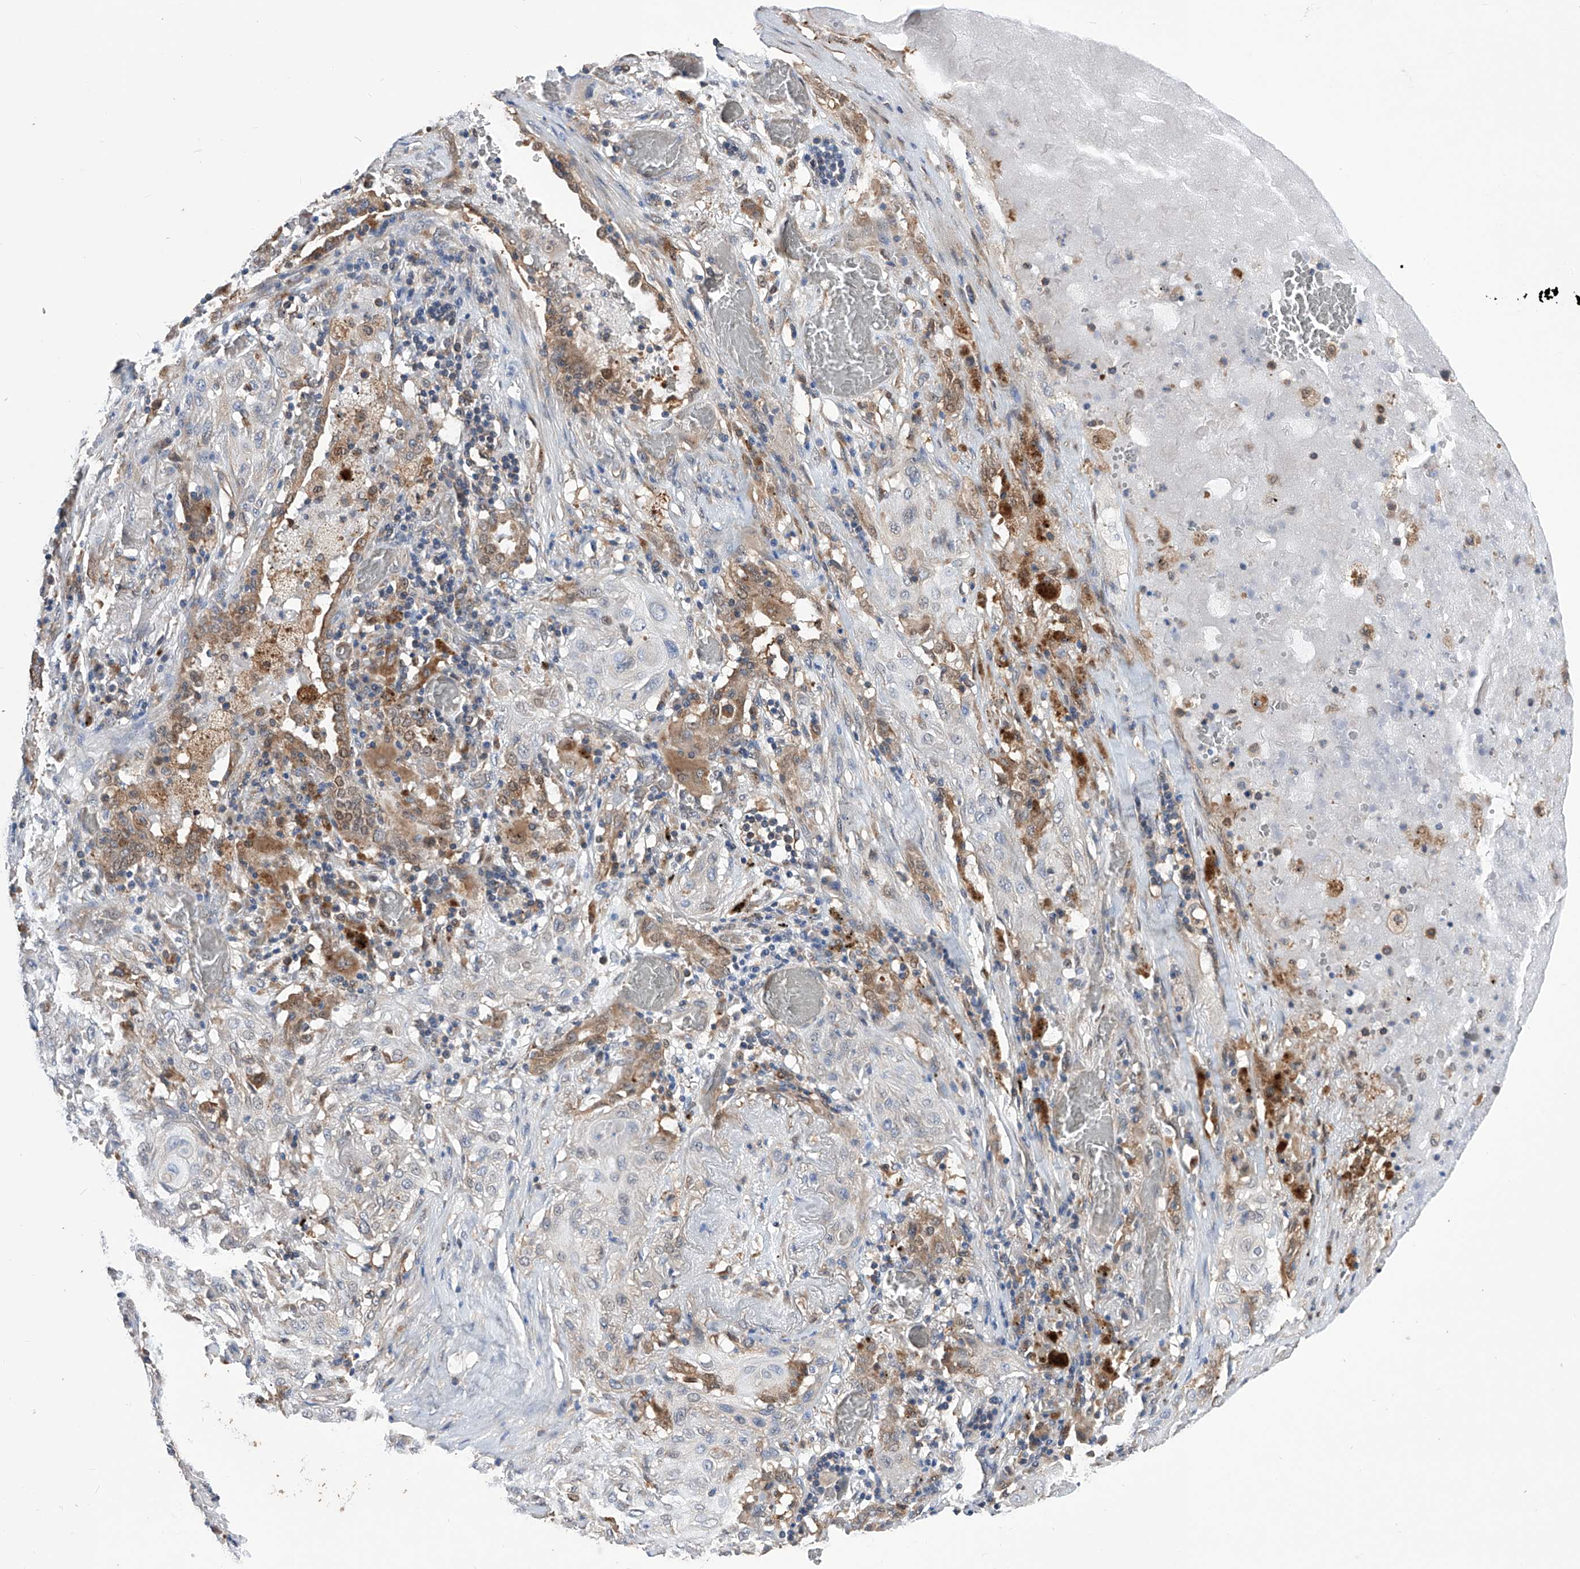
{"staining": {"intensity": "negative", "quantity": "none", "location": "none"}, "tissue": "lung cancer", "cell_type": "Tumor cells", "image_type": "cancer", "snomed": [{"axis": "morphology", "description": "Squamous cell carcinoma, NOS"}, {"axis": "topography", "description": "Lung"}], "caption": "Lung cancer (squamous cell carcinoma) stained for a protein using immunohistochemistry shows no staining tumor cells.", "gene": "SPATA20", "patient": {"sex": "female", "age": 47}}